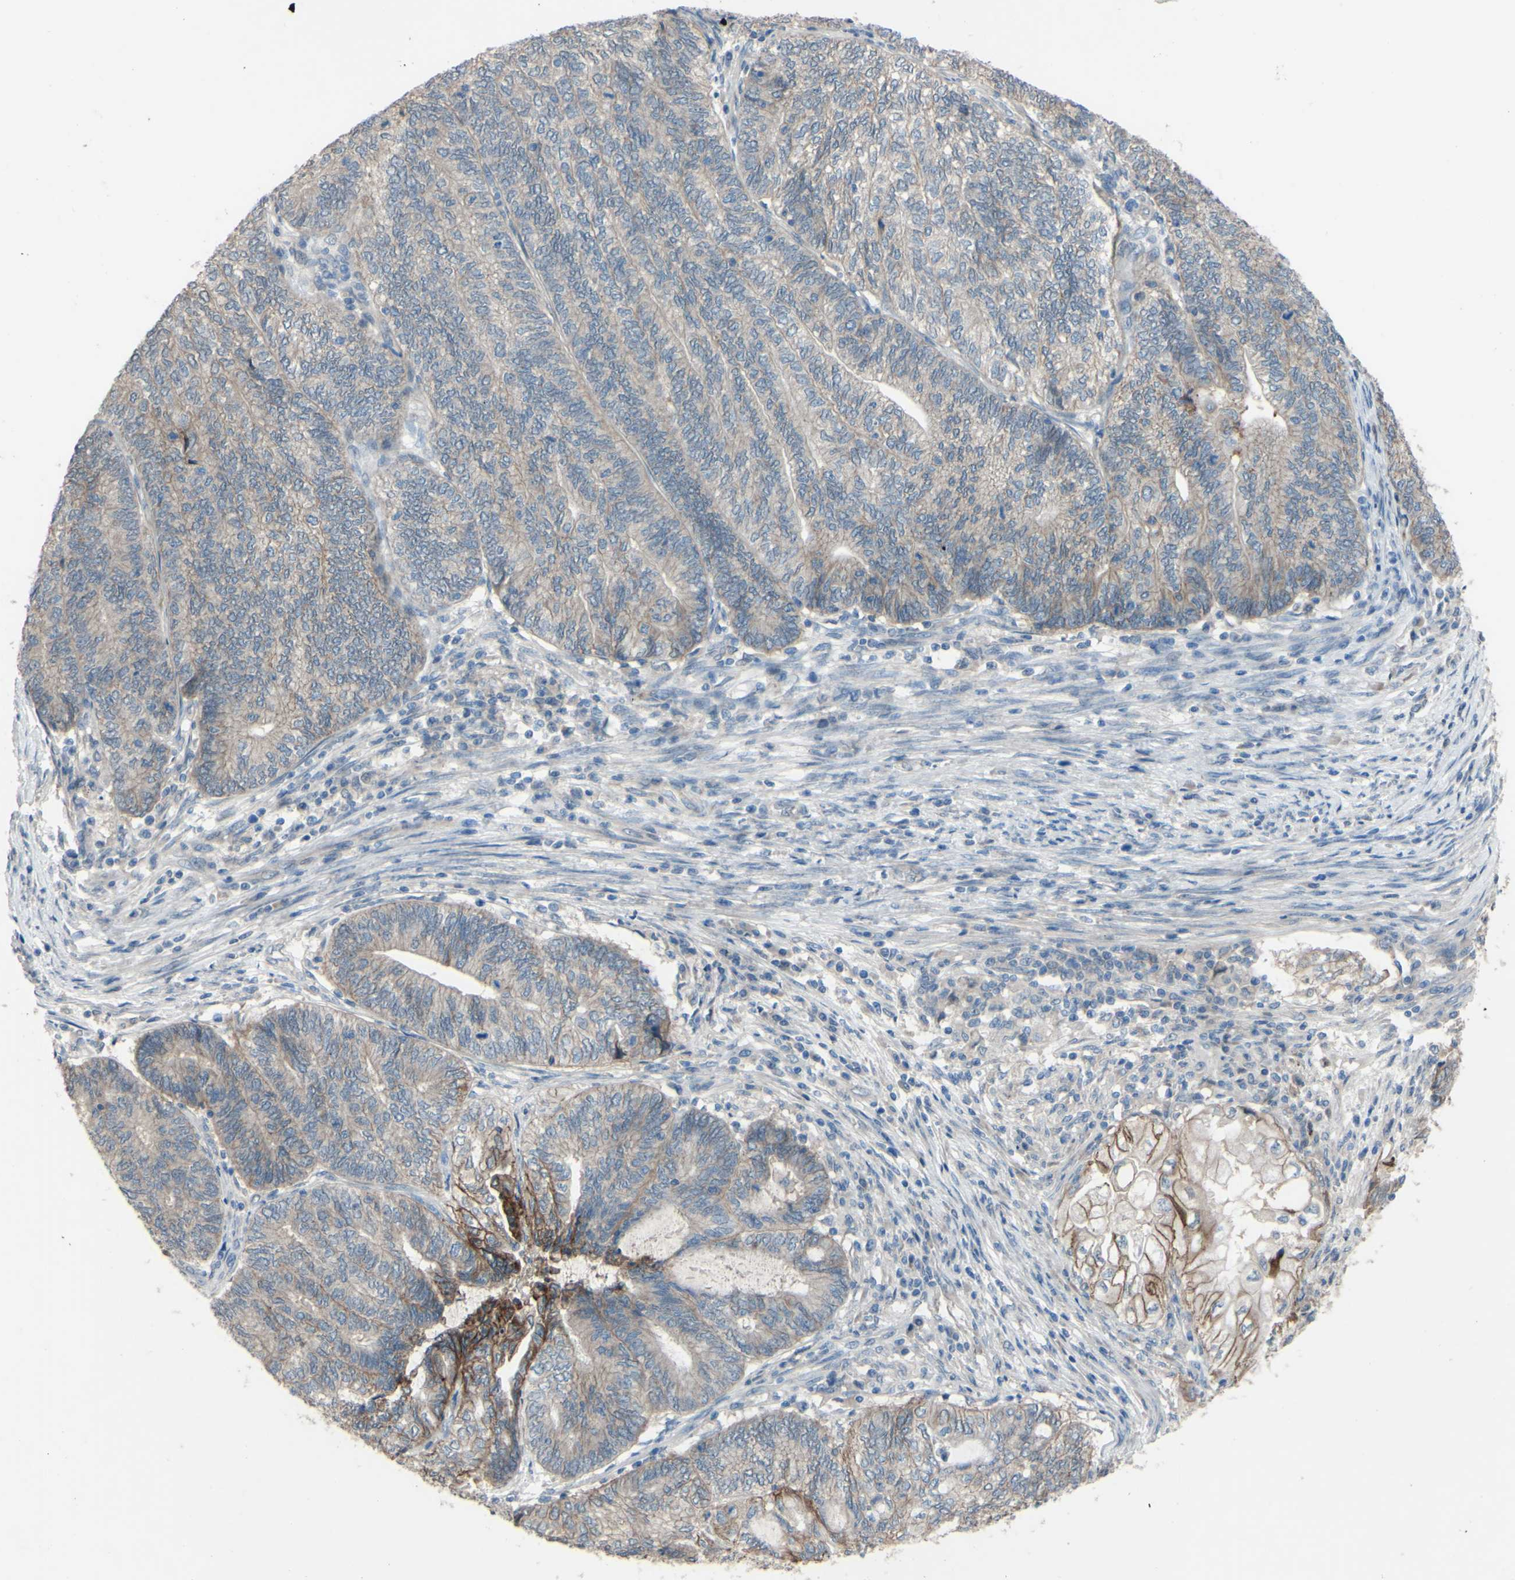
{"staining": {"intensity": "moderate", "quantity": "<25%", "location": "cytoplasmic/membranous"}, "tissue": "endometrial cancer", "cell_type": "Tumor cells", "image_type": "cancer", "snomed": [{"axis": "morphology", "description": "Adenocarcinoma, NOS"}, {"axis": "topography", "description": "Uterus"}, {"axis": "topography", "description": "Endometrium"}], "caption": "Adenocarcinoma (endometrial) stained with a protein marker shows moderate staining in tumor cells.", "gene": "CDCP1", "patient": {"sex": "female", "age": 70}}